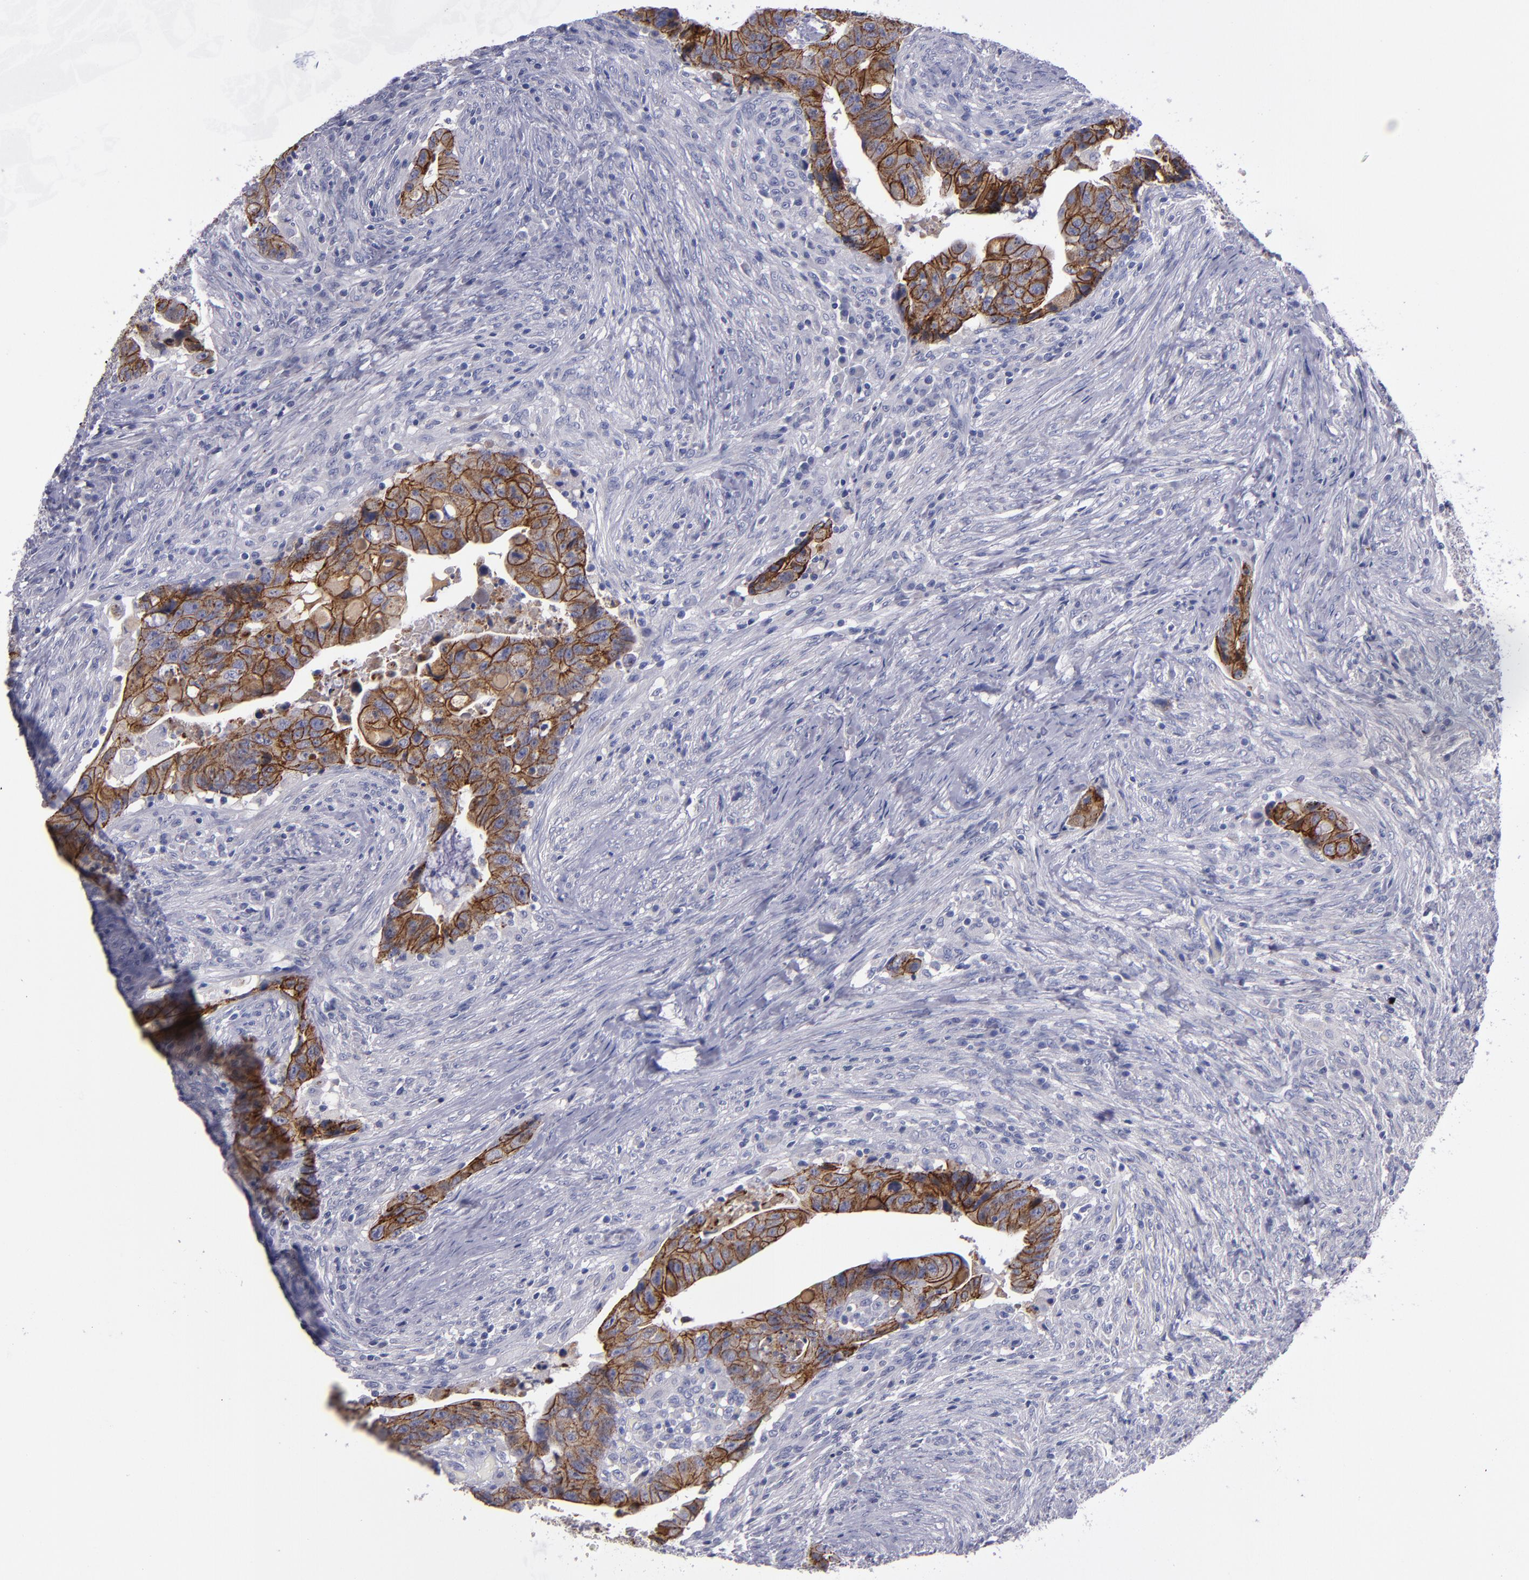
{"staining": {"intensity": "strong", "quantity": ">75%", "location": "cytoplasmic/membranous"}, "tissue": "colorectal cancer", "cell_type": "Tumor cells", "image_type": "cancer", "snomed": [{"axis": "morphology", "description": "Adenocarcinoma, NOS"}, {"axis": "topography", "description": "Rectum"}], "caption": "Brown immunohistochemical staining in human colorectal cancer reveals strong cytoplasmic/membranous staining in about >75% of tumor cells.", "gene": "CDH3", "patient": {"sex": "female", "age": 71}}